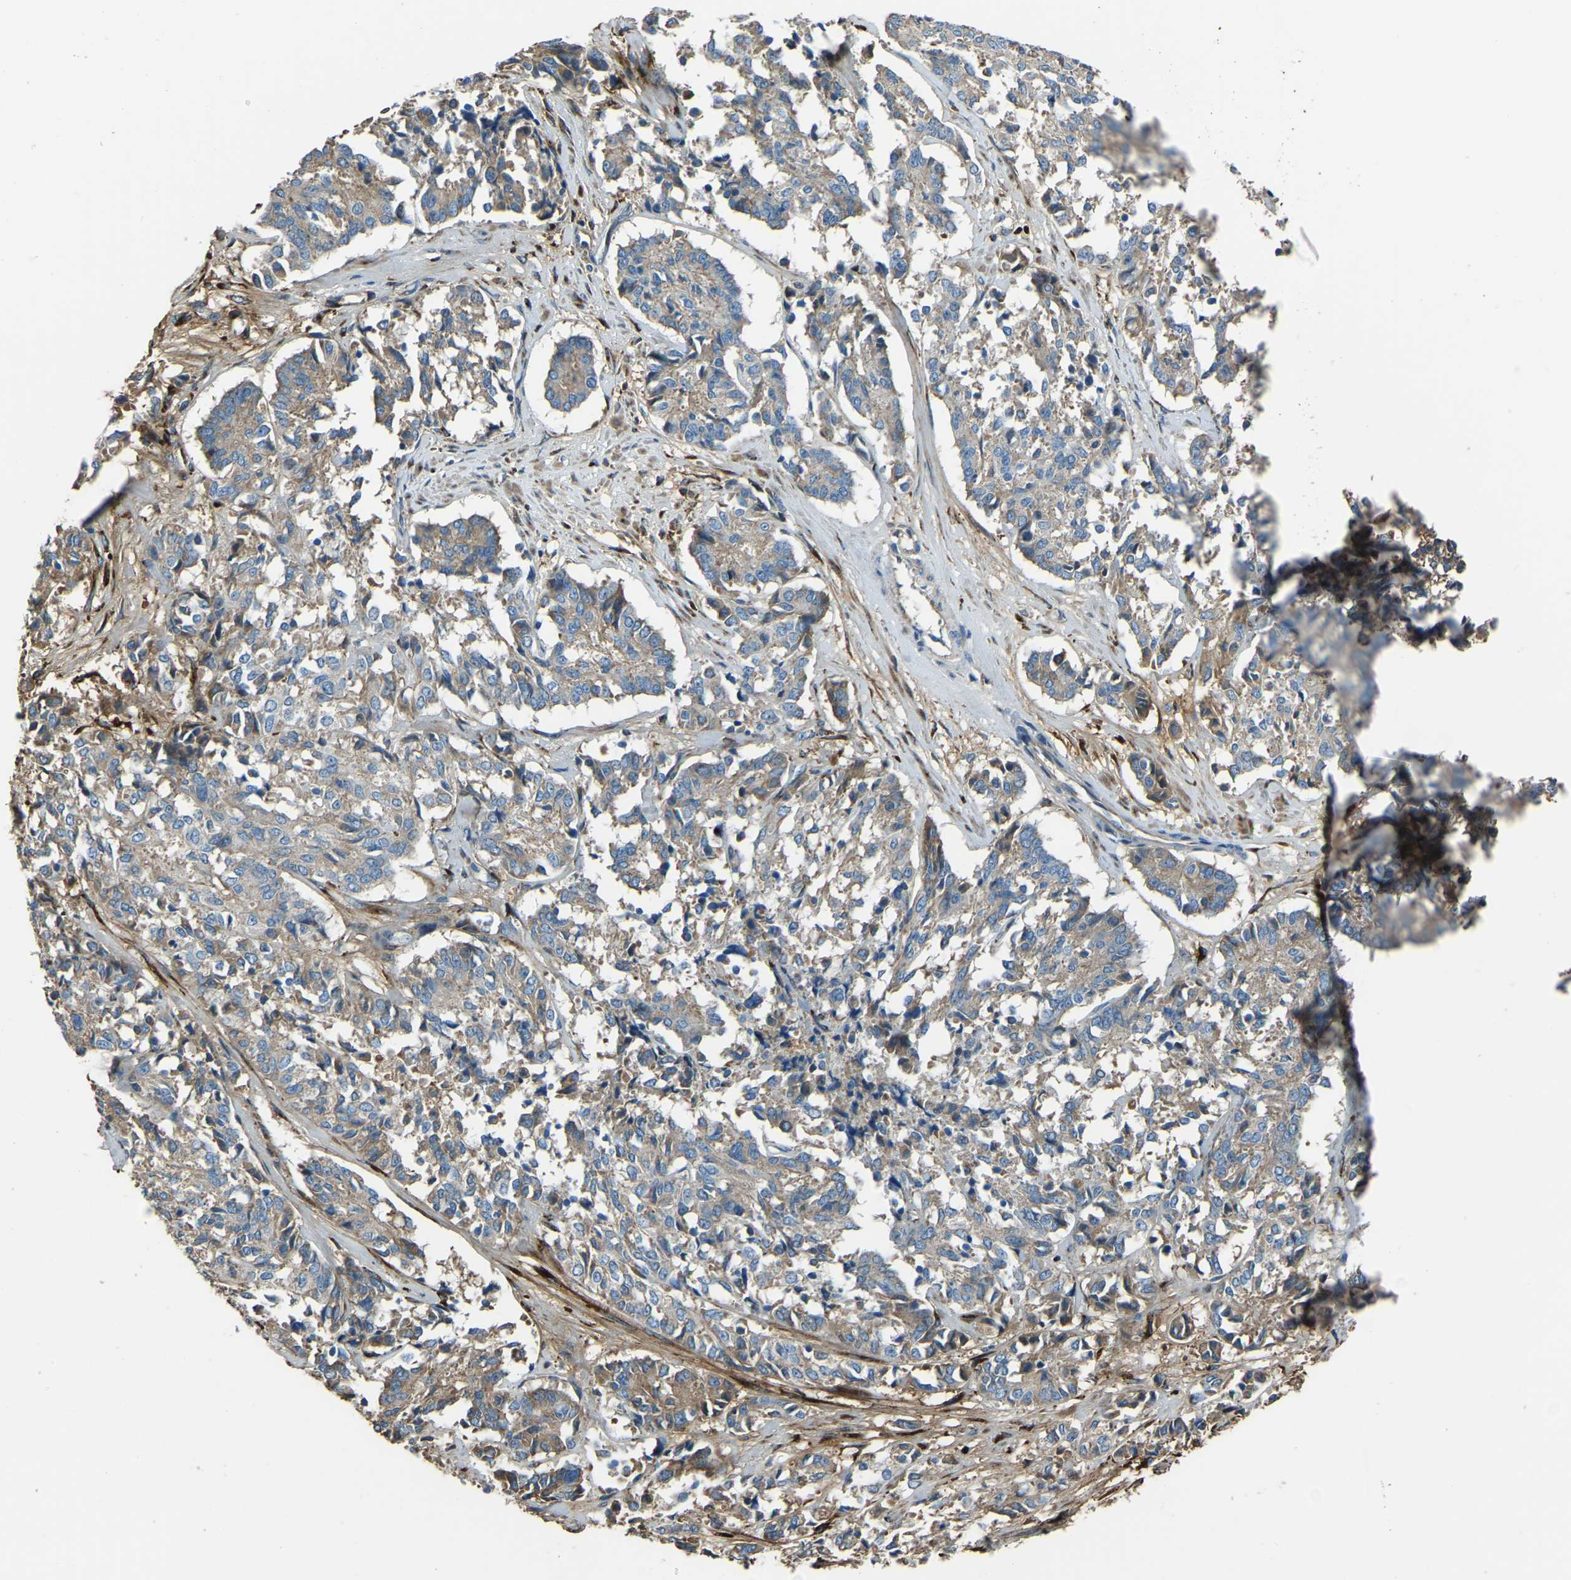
{"staining": {"intensity": "moderate", "quantity": "<25%", "location": "cytoplasmic/membranous"}, "tissue": "cervical cancer", "cell_type": "Tumor cells", "image_type": "cancer", "snomed": [{"axis": "morphology", "description": "Squamous cell carcinoma, NOS"}, {"axis": "topography", "description": "Cervix"}], "caption": "Immunohistochemical staining of cervical squamous cell carcinoma displays moderate cytoplasmic/membranous protein expression in about <25% of tumor cells.", "gene": "COL3A1", "patient": {"sex": "female", "age": 35}}